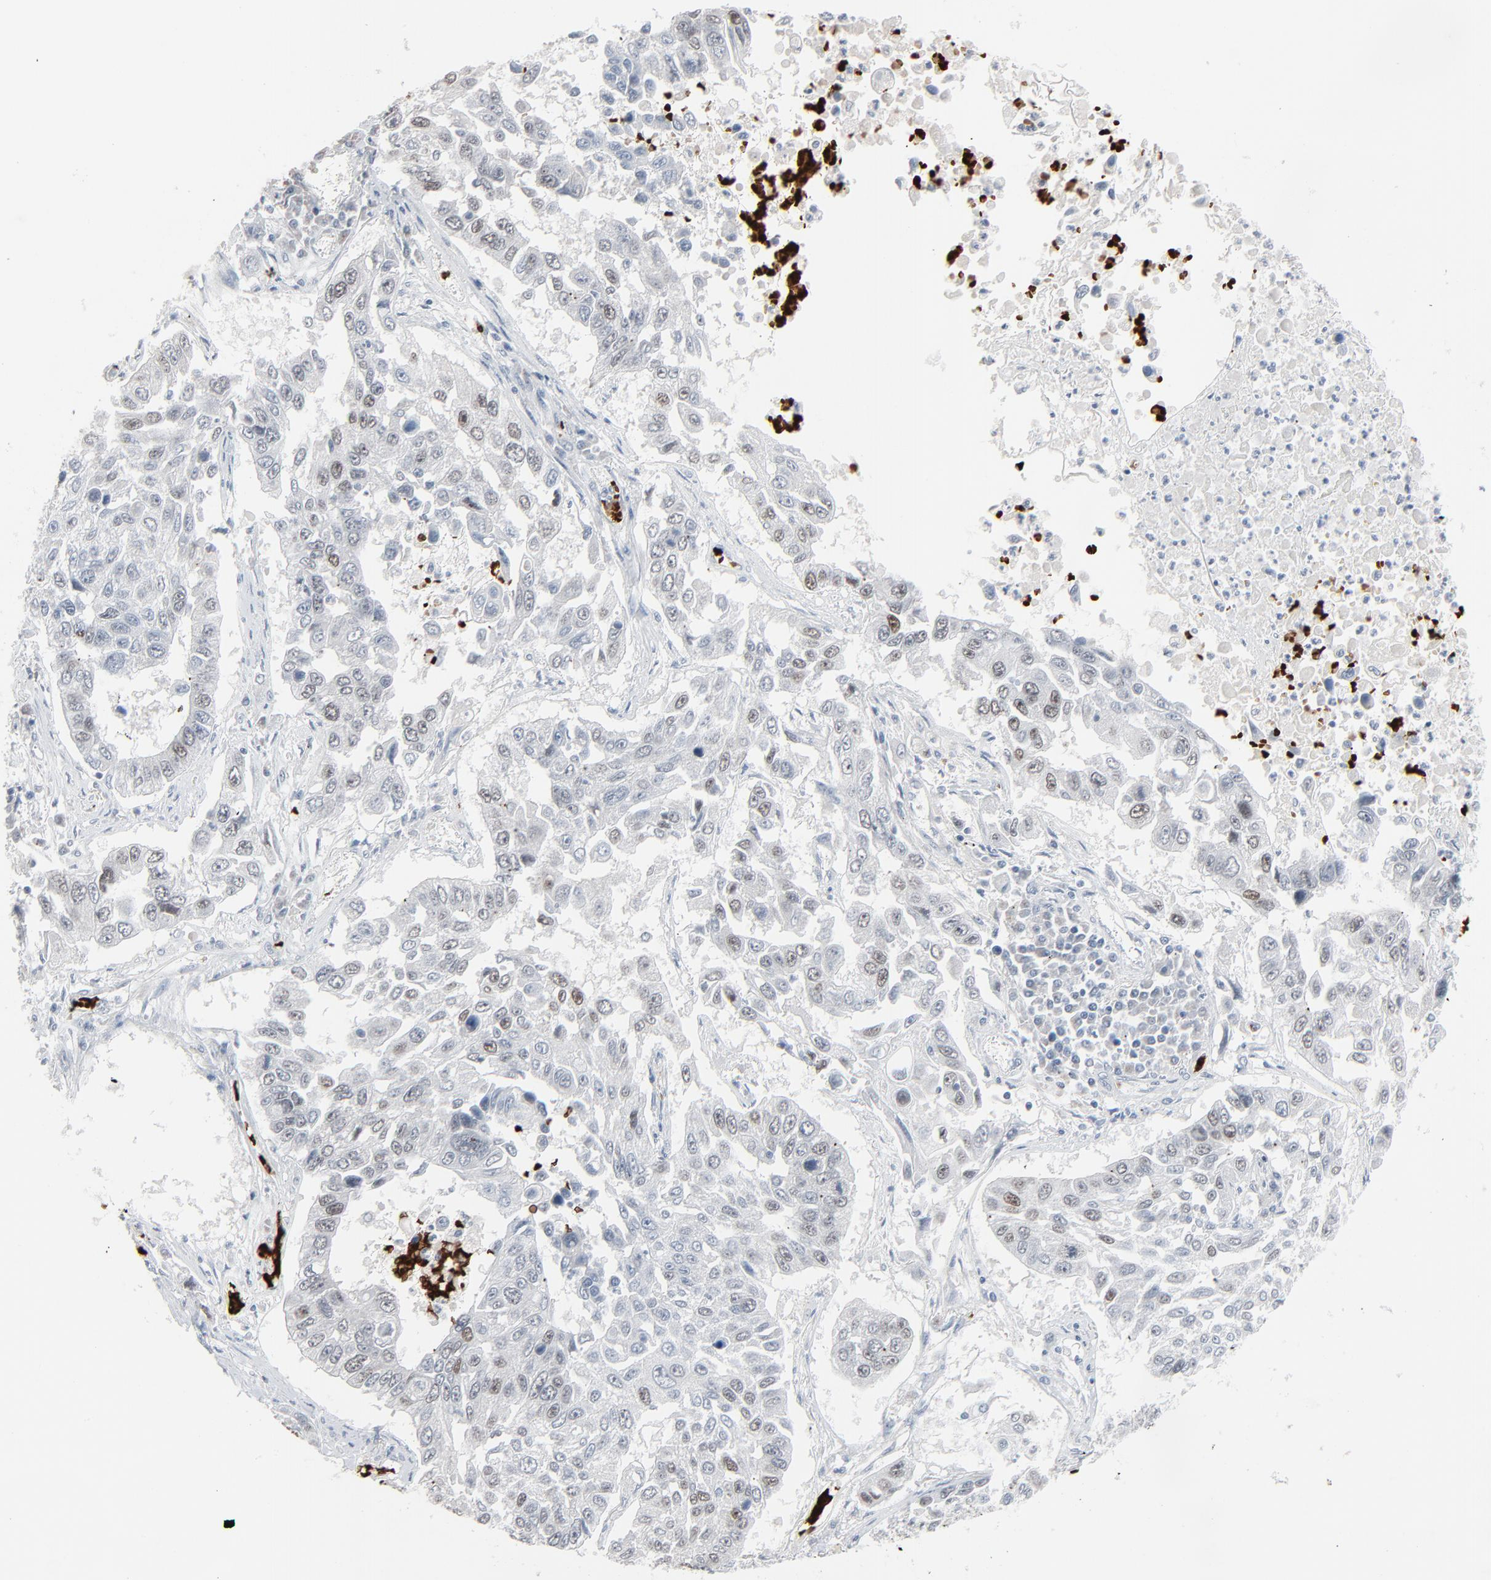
{"staining": {"intensity": "weak", "quantity": "<25%", "location": "nuclear"}, "tissue": "lung cancer", "cell_type": "Tumor cells", "image_type": "cancer", "snomed": [{"axis": "morphology", "description": "Squamous cell carcinoma, NOS"}, {"axis": "topography", "description": "Lung"}], "caption": "The image demonstrates no significant staining in tumor cells of lung squamous cell carcinoma.", "gene": "SAGE1", "patient": {"sex": "male", "age": 71}}